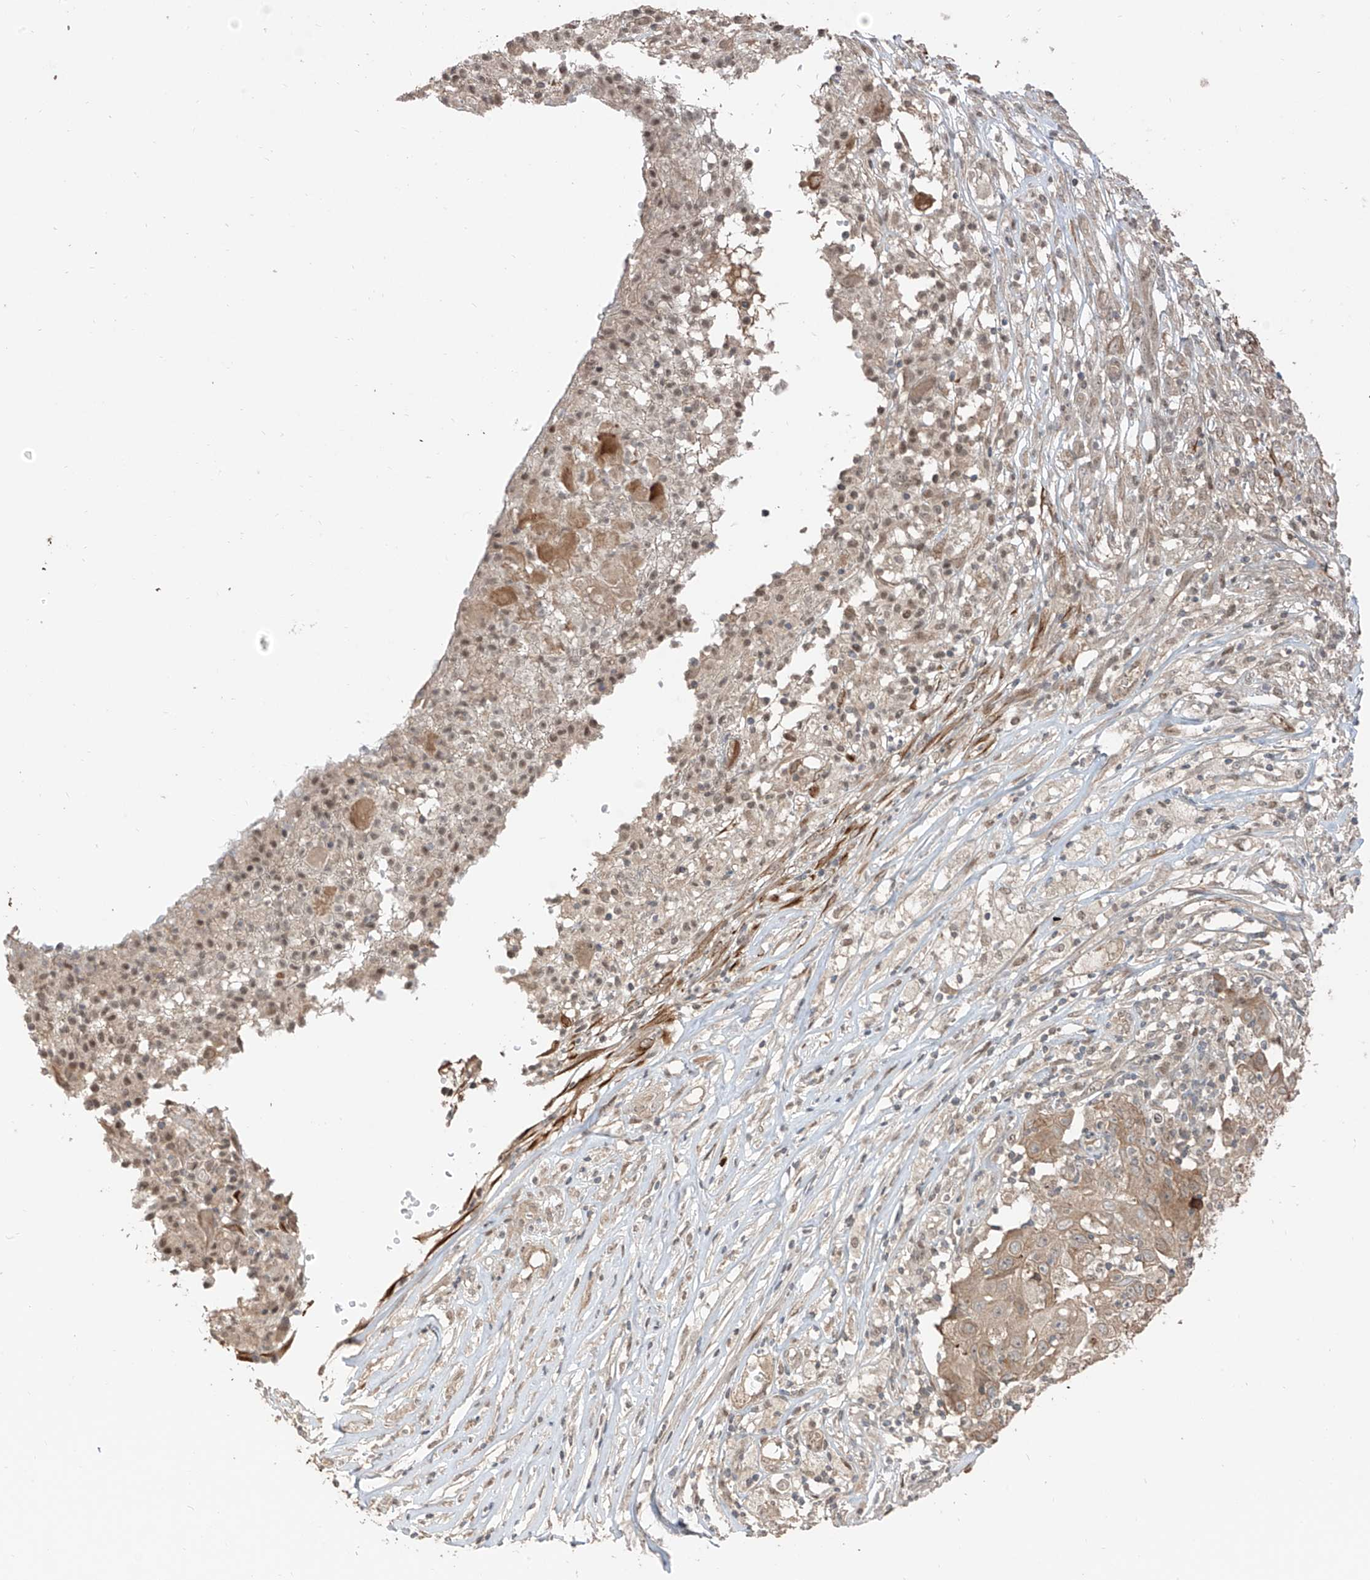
{"staining": {"intensity": "weak", "quantity": ">75%", "location": "cytoplasmic/membranous"}, "tissue": "ovarian cancer", "cell_type": "Tumor cells", "image_type": "cancer", "snomed": [{"axis": "morphology", "description": "Carcinoma, endometroid"}, {"axis": "topography", "description": "Ovary"}], "caption": "A brown stain labels weak cytoplasmic/membranous positivity of a protein in human ovarian cancer tumor cells.", "gene": "COLGALT2", "patient": {"sex": "female", "age": 42}}